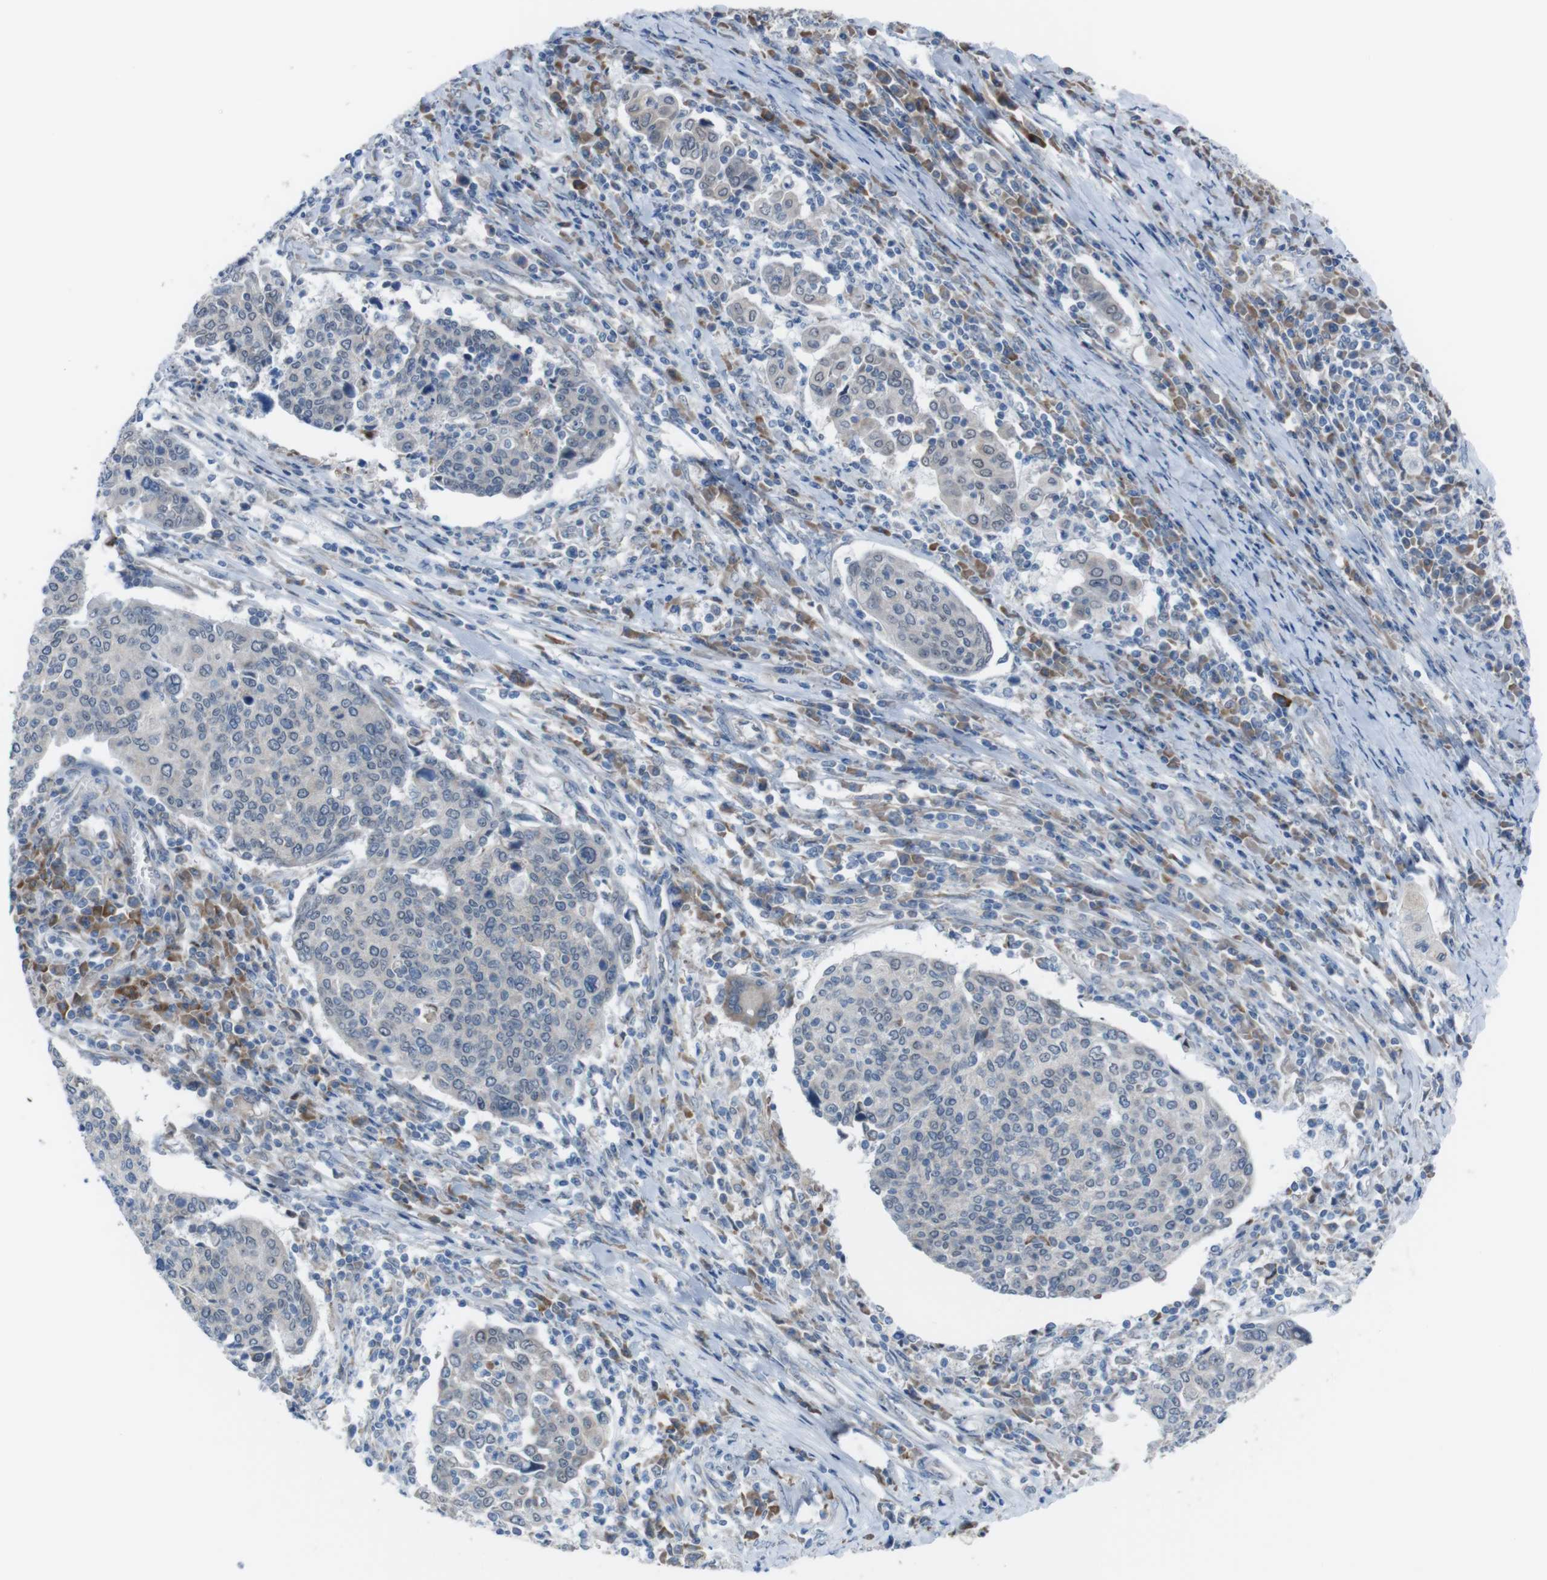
{"staining": {"intensity": "negative", "quantity": "none", "location": "none"}, "tissue": "cervical cancer", "cell_type": "Tumor cells", "image_type": "cancer", "snomed": [{"axis": "morphology", "description": "Squamous cell carcinoma, NOS"}, {"axis": "topography", "description": "Cervix"}], "caption": "Immunohistochemistry (IHC) image of human cervical cancer (squamous cell carcinoma) stained for a protein (brown), which demonstrates no staining in tumor cells.", "gene": "CDH22", "patient": {"sex": "female", "age": 40}}